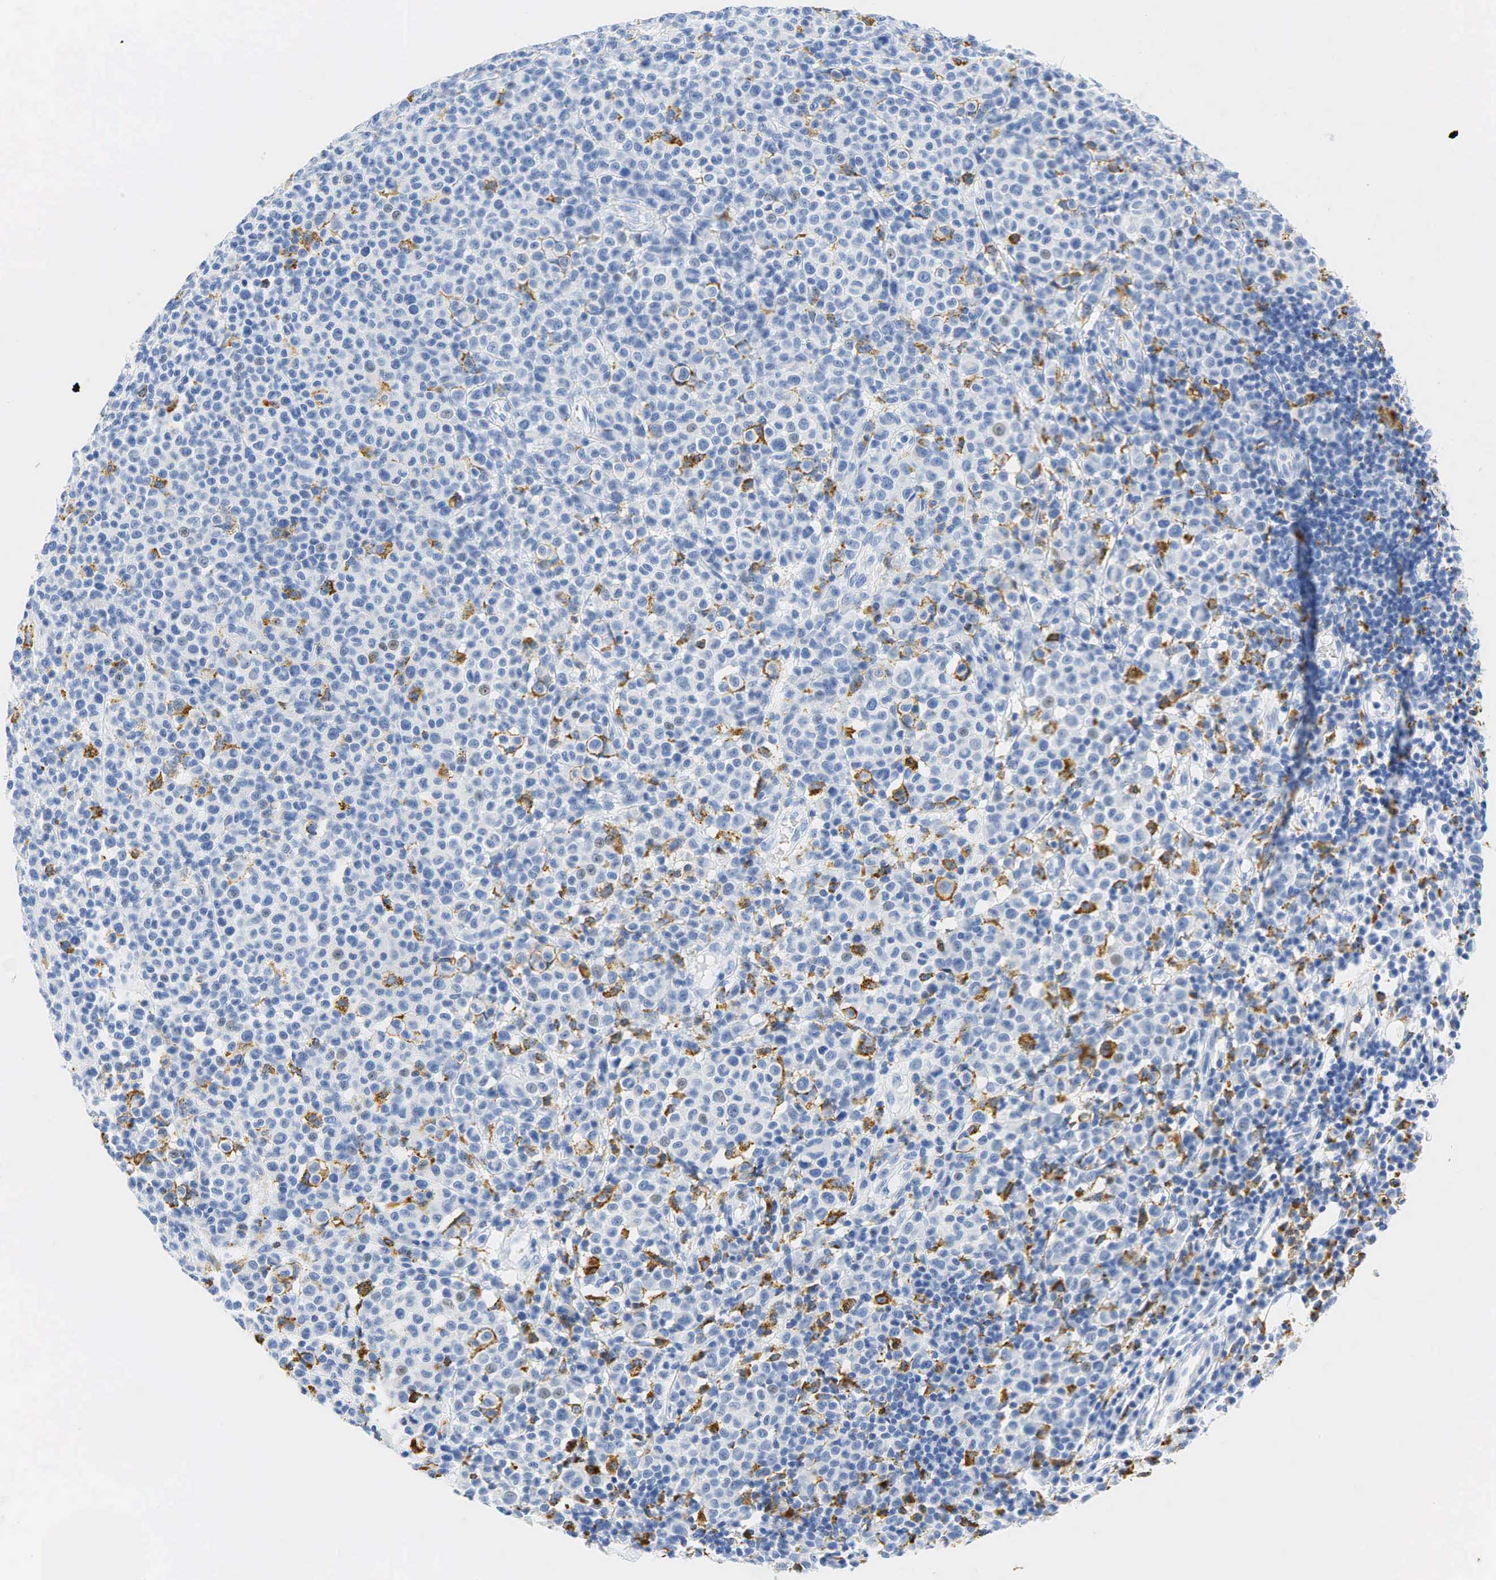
{"staining": {"intensity": "negative", "quantity": "none", "location": "none"}, "tissue": "melanoma", "cell_type": "Tumor cells", "image_type": "cancer", "snomed": [{"axis": "morphology", "description": "Malignant melanoma, Metastatic site"}, {"axis": "topography", "description": "Skin"}], "caption": "Immunohistochemical staining of human malignant melanoma (metastatic site) shows no significant expression in tumor cells.", "gene": "CD68", "patient": {"sex": "male", "age": 32}}